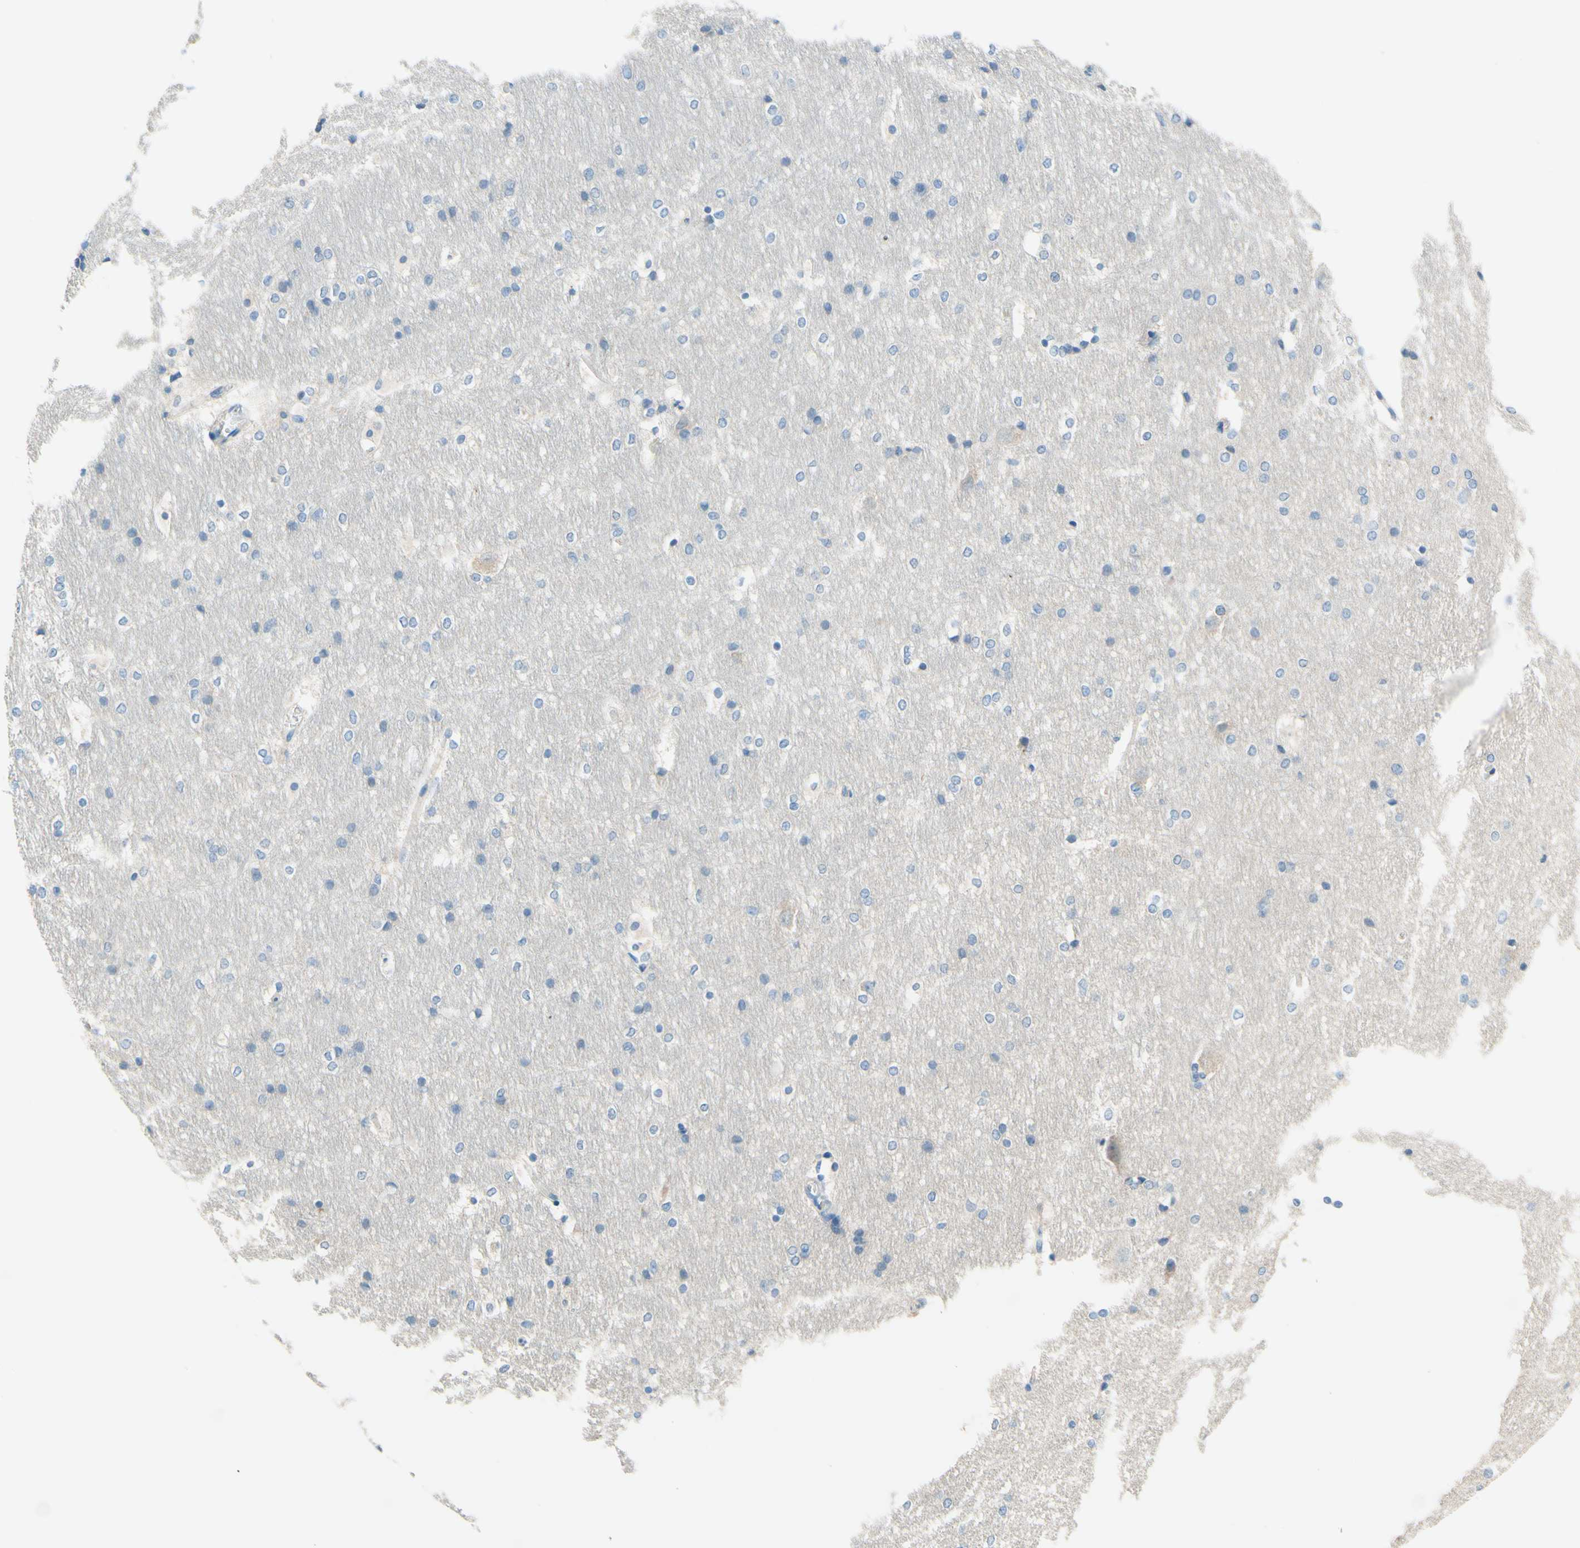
{"staining": {"intensity": "negative", "quantity": "none", "location": "none"}, "tissue": "hippocampus", "cell_type": "Glial cells", "image_type": "normal", "snomed": [{"axis": "morphology", "description": "Normal tissue, NOS"}, {"axis": "topography", "description": "Hippocampus"}], "caption": "This micrograph is of benign hippocampus stained with immunohistochemistry to label a protein in brown with the nuclei are counter-stained blue. There is no staining in glial cells. The staining is performed using DAB brown chromogen with nuclei counter-stained in using hematoxylin.", "gene": "PASD1", "patient": {"sex": "female", "age": 19}}